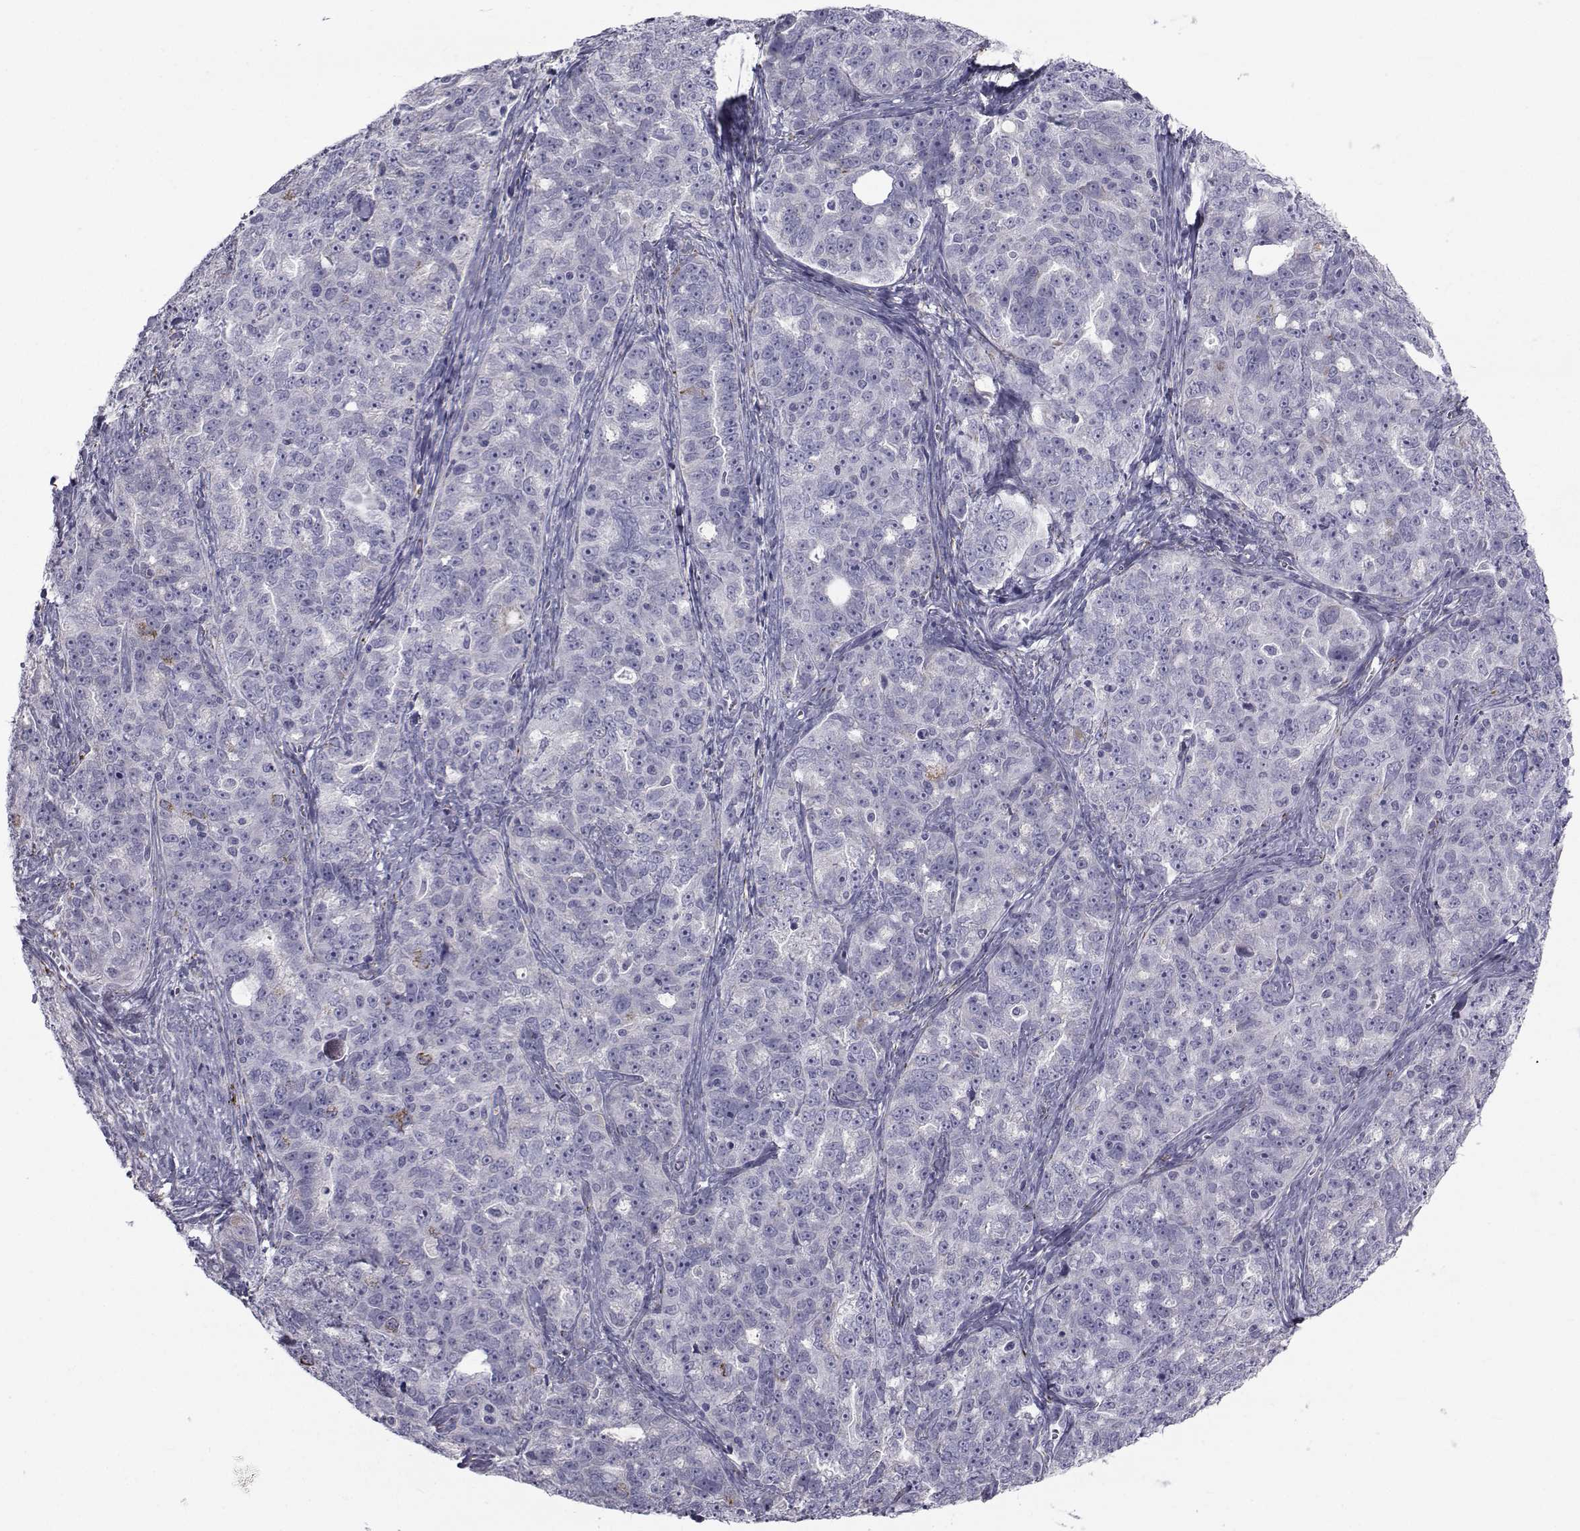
{"staining": {"intensity": "moderate", "quantity": "<25%", "location": "cytoplasmic/membranous"}, "tissue": "ovarian cancer", "cell_type": "Tumor cells", "image_type": "cancer", "snomed": [{"axis": "morphology", "description": "Cystadenocarcinoma, serous, NOS"}, {"axis": "topography", "description": "Ovary"}], "caption": "A brown stain highlights moderate cytoplasmic/membranous expression of a protein in human ovarian serous cystadenocarcinoma tumor cells. Nuclei are stained in blue.", "gene": "FDXR", "patient": {"sex": "female", "age": 51}}